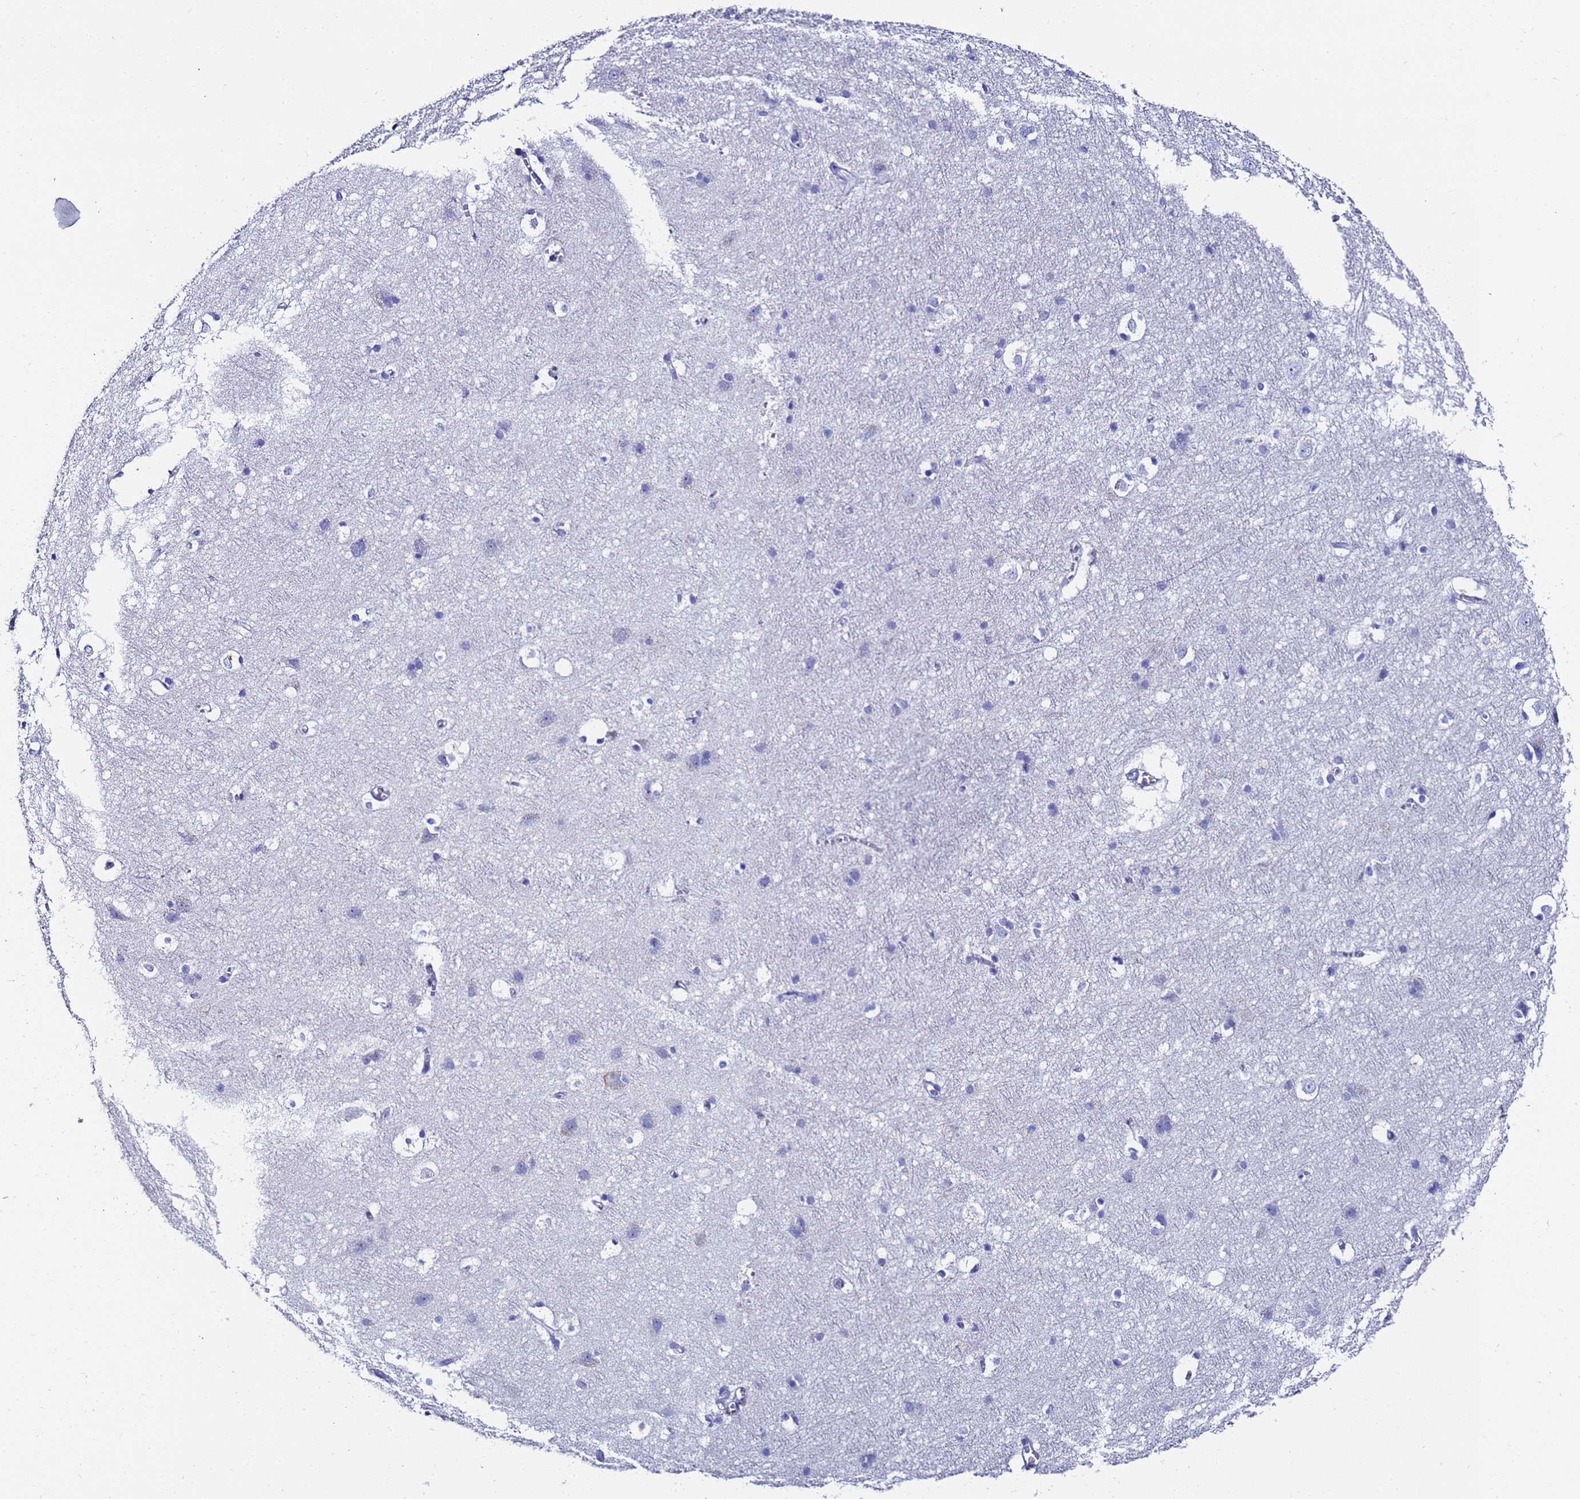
{"staining": {"intensity": "negative", "quantity": "none", "location": "none"}, "tissue": "cerebral cortex", "cell_type": "Endothelial cells", "image_type": "normal", "snomed": [{"axis": "morphology", "description": "Normal tissue, NOS"}, {"axis": "topography", "description": "Cerebral cortex"}], "caption": "An immunohistochemistry image of unremarkable cerebral cortex is shown. There is no staining in endothelial cells of cerebral cortex.", "gene": "ADIPOQ", "patient": {"sex": "male", "age": 54}}